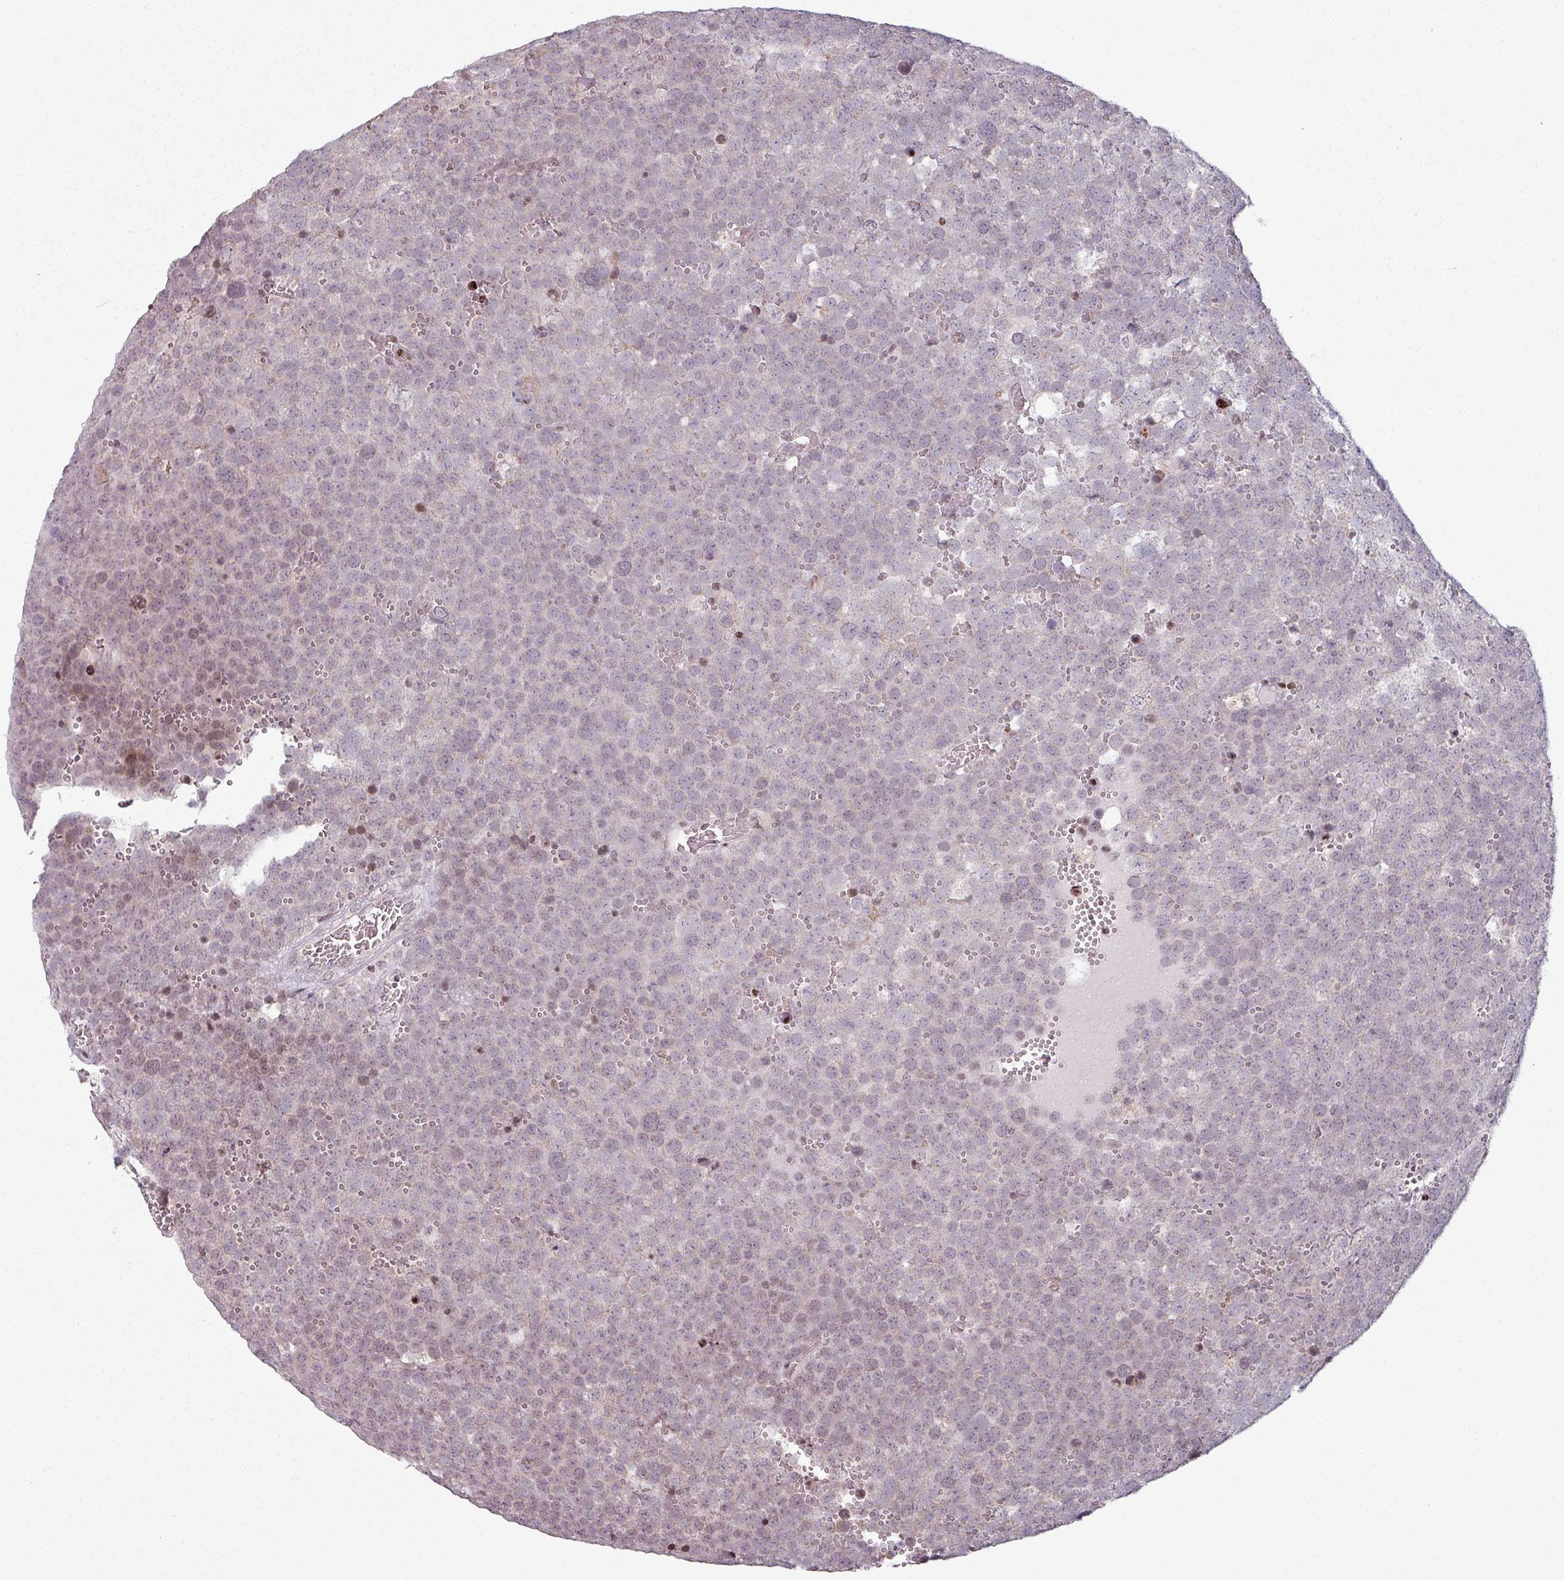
{"staining": {"intensity": "weak", "quantity": "<25%", "location": "nuclear"}, "tissue": "testis cancer", "cell_type": "Tumor cells", "image_type": "cancer", "snomed": [{"axis": "morphology", "description": "Seminoma, NOS"}, {"axis": "topography", "description": "Testis"}], "caption": "A micrograph of testis seminoma stained for a protein displays no brown staining in tumor cells.", "gene": "NCOR1", "patient": {"sex": "male", "age": 71}}